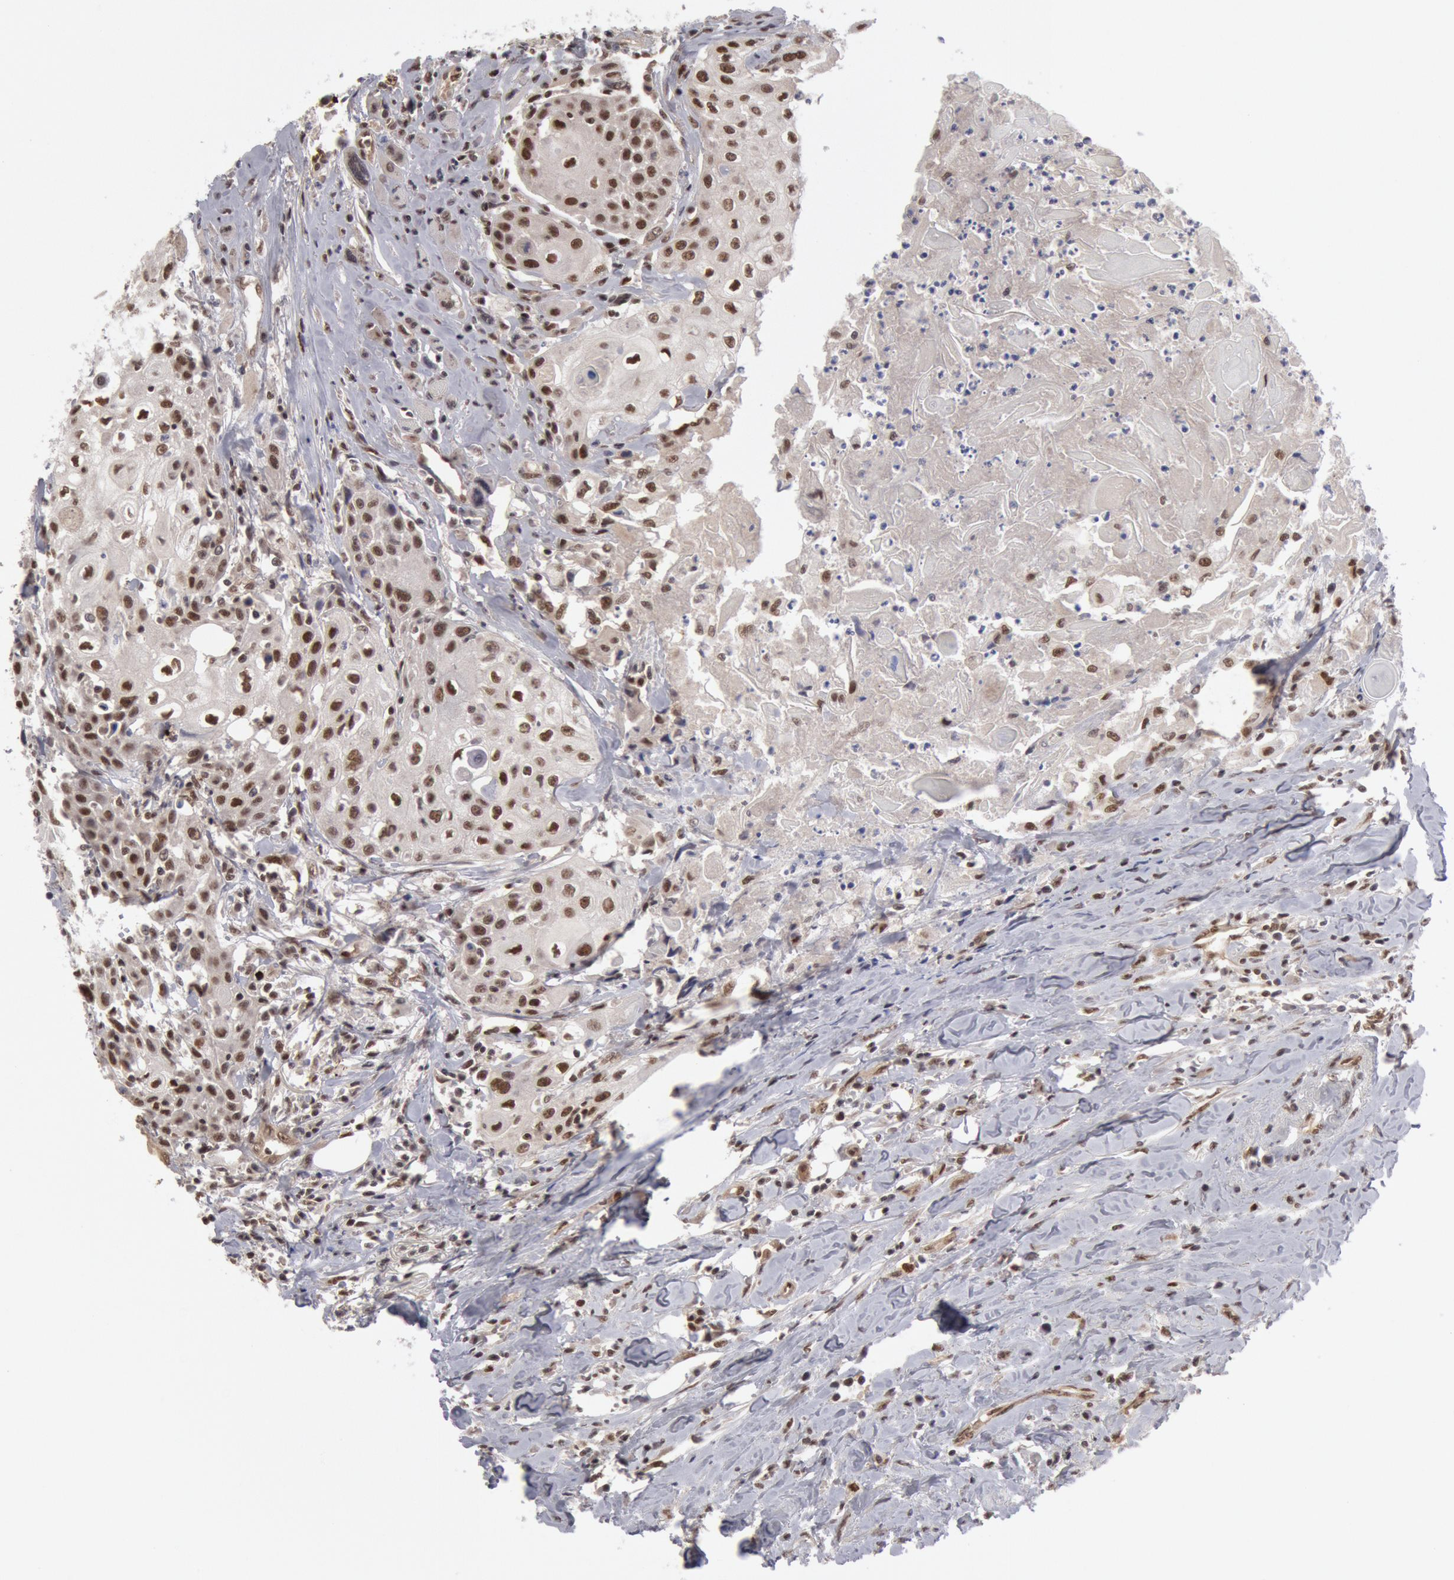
{"staining": {"intensity": "moderate", "quantity": "25%-75%", "location": "nuclear"}, "tissue": "head and neck cancer", "cell_type": "Tumor cells", "image_type": "cancer", "snomed": [{"axis": "morphology", "description": "Squamous cell carcinoma, NOS"}, {"axis": "topography", "description": "Oral tissue"}, {"axis": "topography", "description": "Head-Neck"}], "caption": "The micrograph exhibits a brown stain indicating the presence of a protein in the nuclear of tumor cells in head and neck squamous cell carcinoma. (Stains: DAB (3,3'-diaminobenzidine) in brown, nuclei in blue, Microscopy: brightfield microscopy at high magnification).", "gene": "PPP4R3B", "patient": {"sex": "female", "age": 82}}